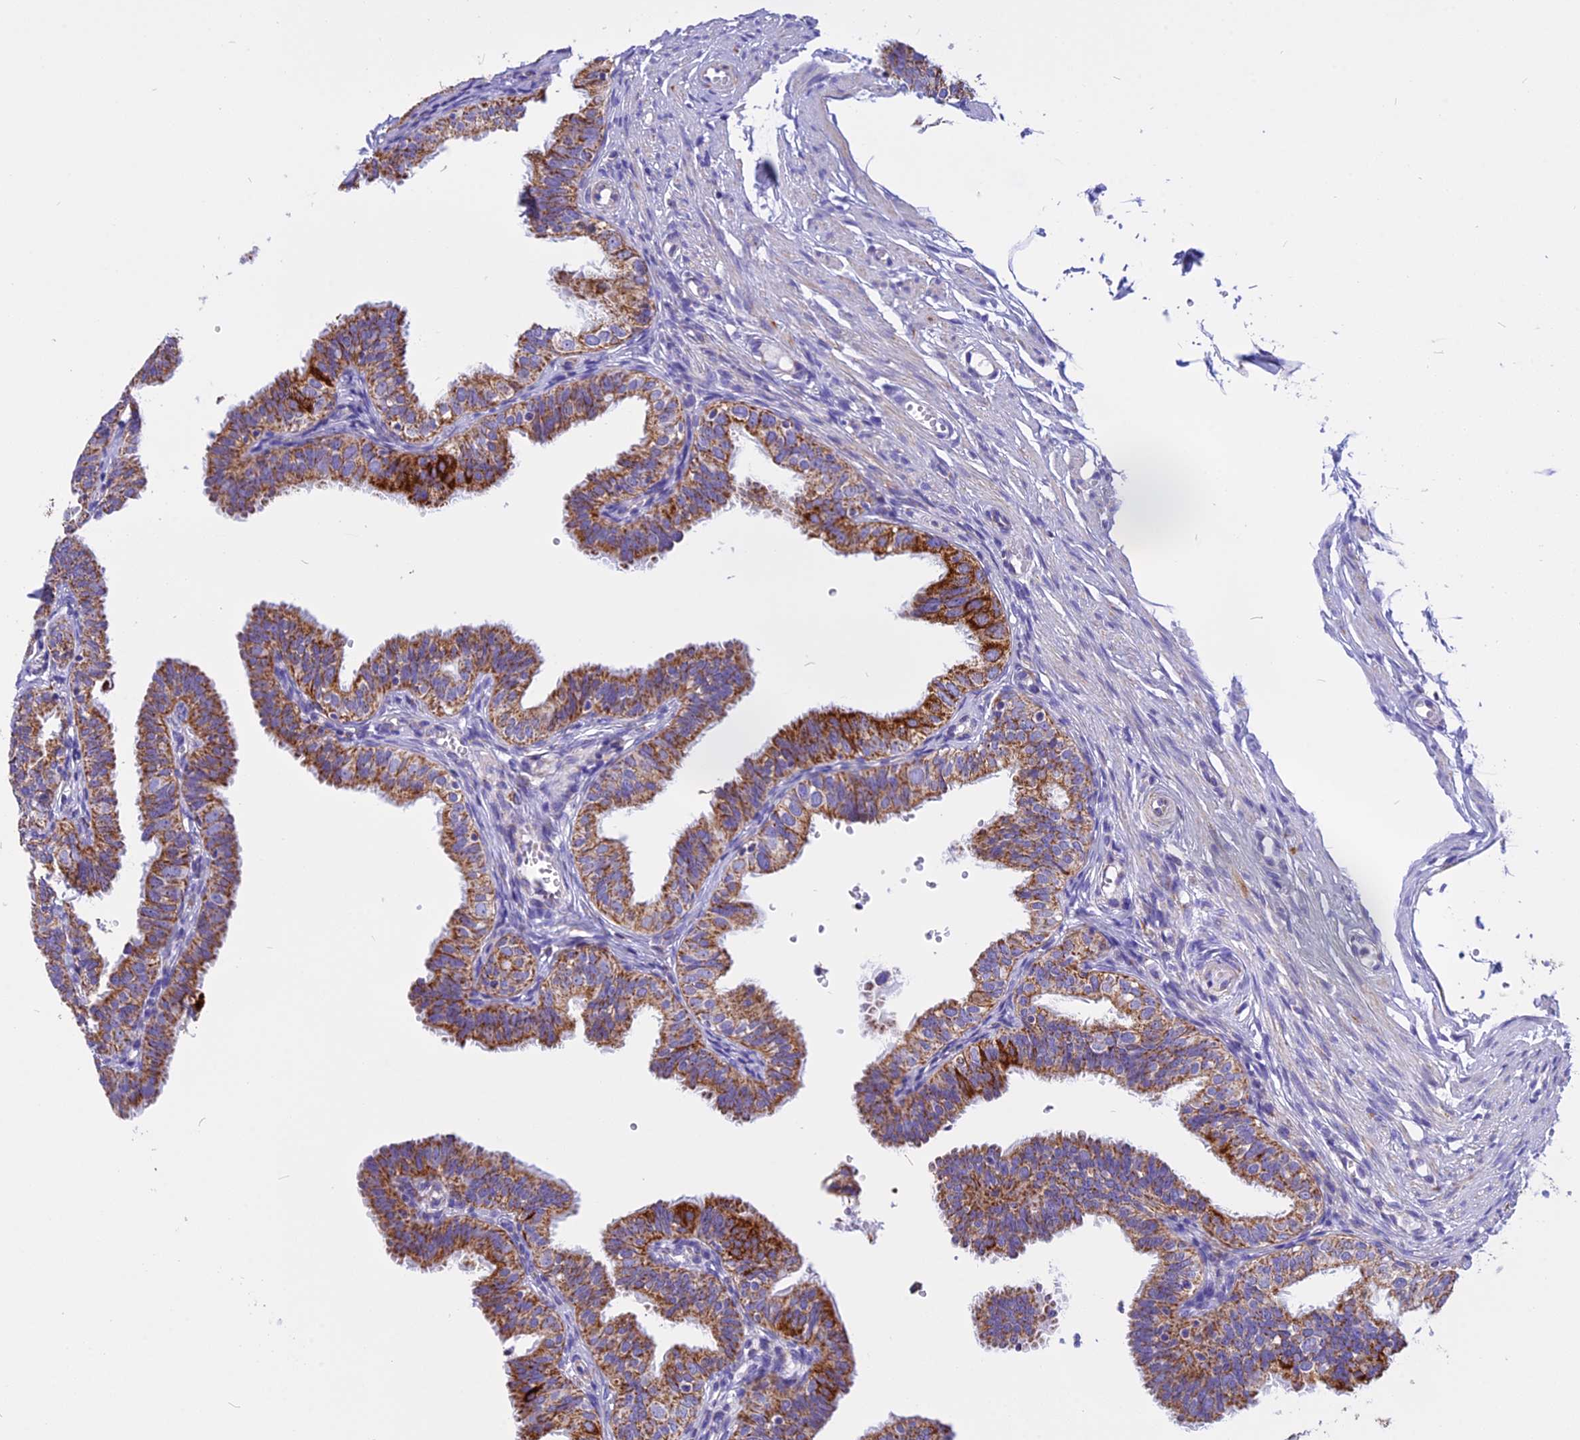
{"staining": {"intensity": "moderate", "quantity": ">75%", "location": "cytoplasmic/membranous"}, "tissue": "fallopian tube", "cell_type": "Glandular cells", "image_type": "normal", "snomed": [{"axis": "morphology", "description": "Normal tissue, NOS"}, {"axis": "topography", "description": "Fallopian tube"}], "caption": "Immunohistochemistry (IHC) staining of normal fallopian tube, which reveals medium levels of moderate cytoplasmic/membranous staining in approximately >75% of glandular cells indicating moderate cytoplasmic/membranous protein expression. The staining was performed using DAB (3,3'-diaminobenzidine) (brown) for protein detection and nuclei were counterstained in hematoxylin (blue).", "gene": "VDAC2", "patient": {"sex": "female", "age": 35}}